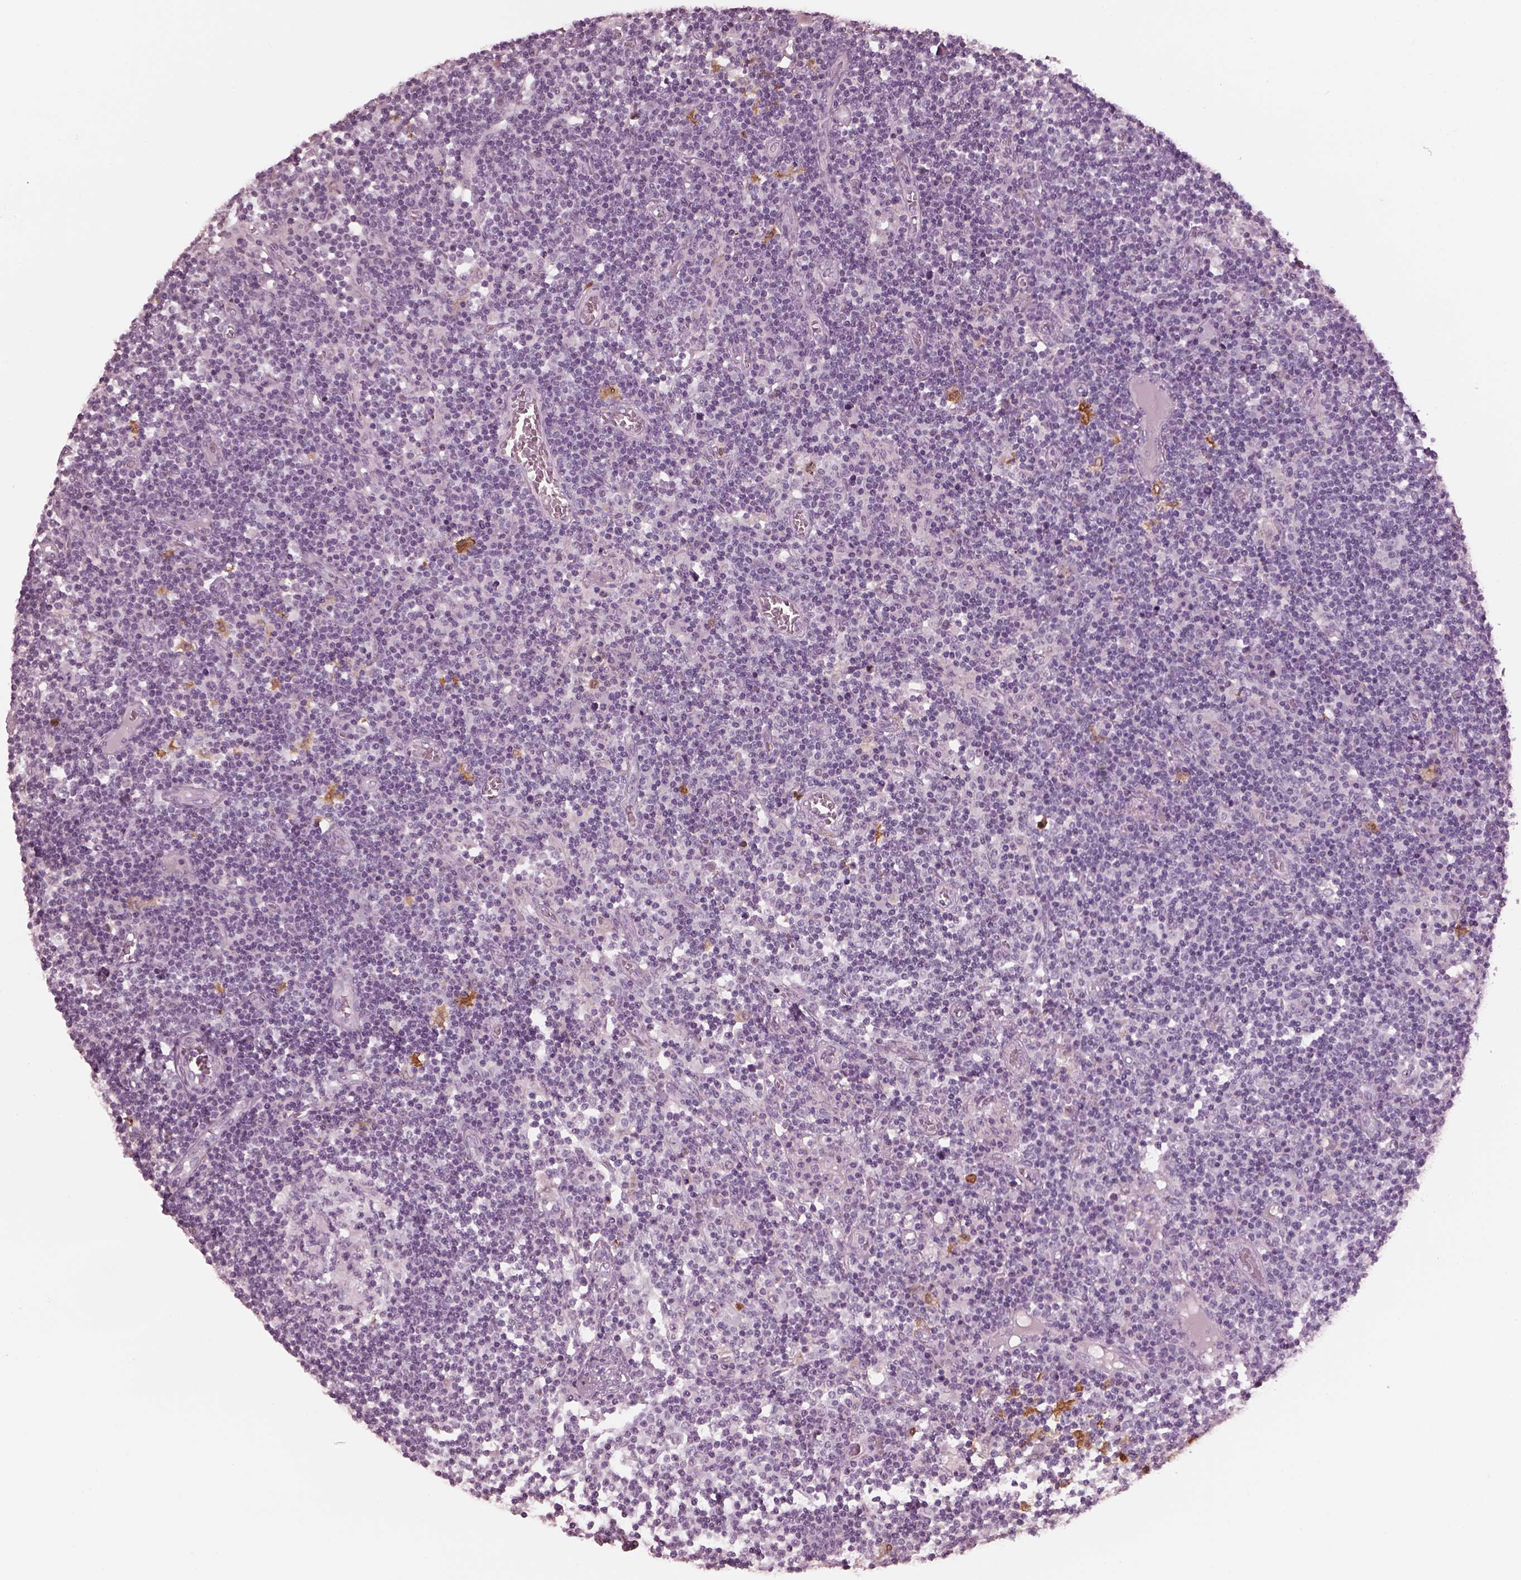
{"staining": {"intensity": "negative", "quantity": "none", "location": "none"}, "tissue": "lymph node", "cell_type": "Germinal center cells", "image_type": "normal", "snomed": [{"axis": "morphology", "description": "Normal tissue, NOS"}, {"axis": "topography", "description": "Lymph node"}], "caption": "High power microscopy image of an immunohistochemistry histopathology image of unremarkable lymph node, revealing no significant staining in germinal center cells.", "gene": "C2orf81", "patient": {"sex": "female", "age": 72}}